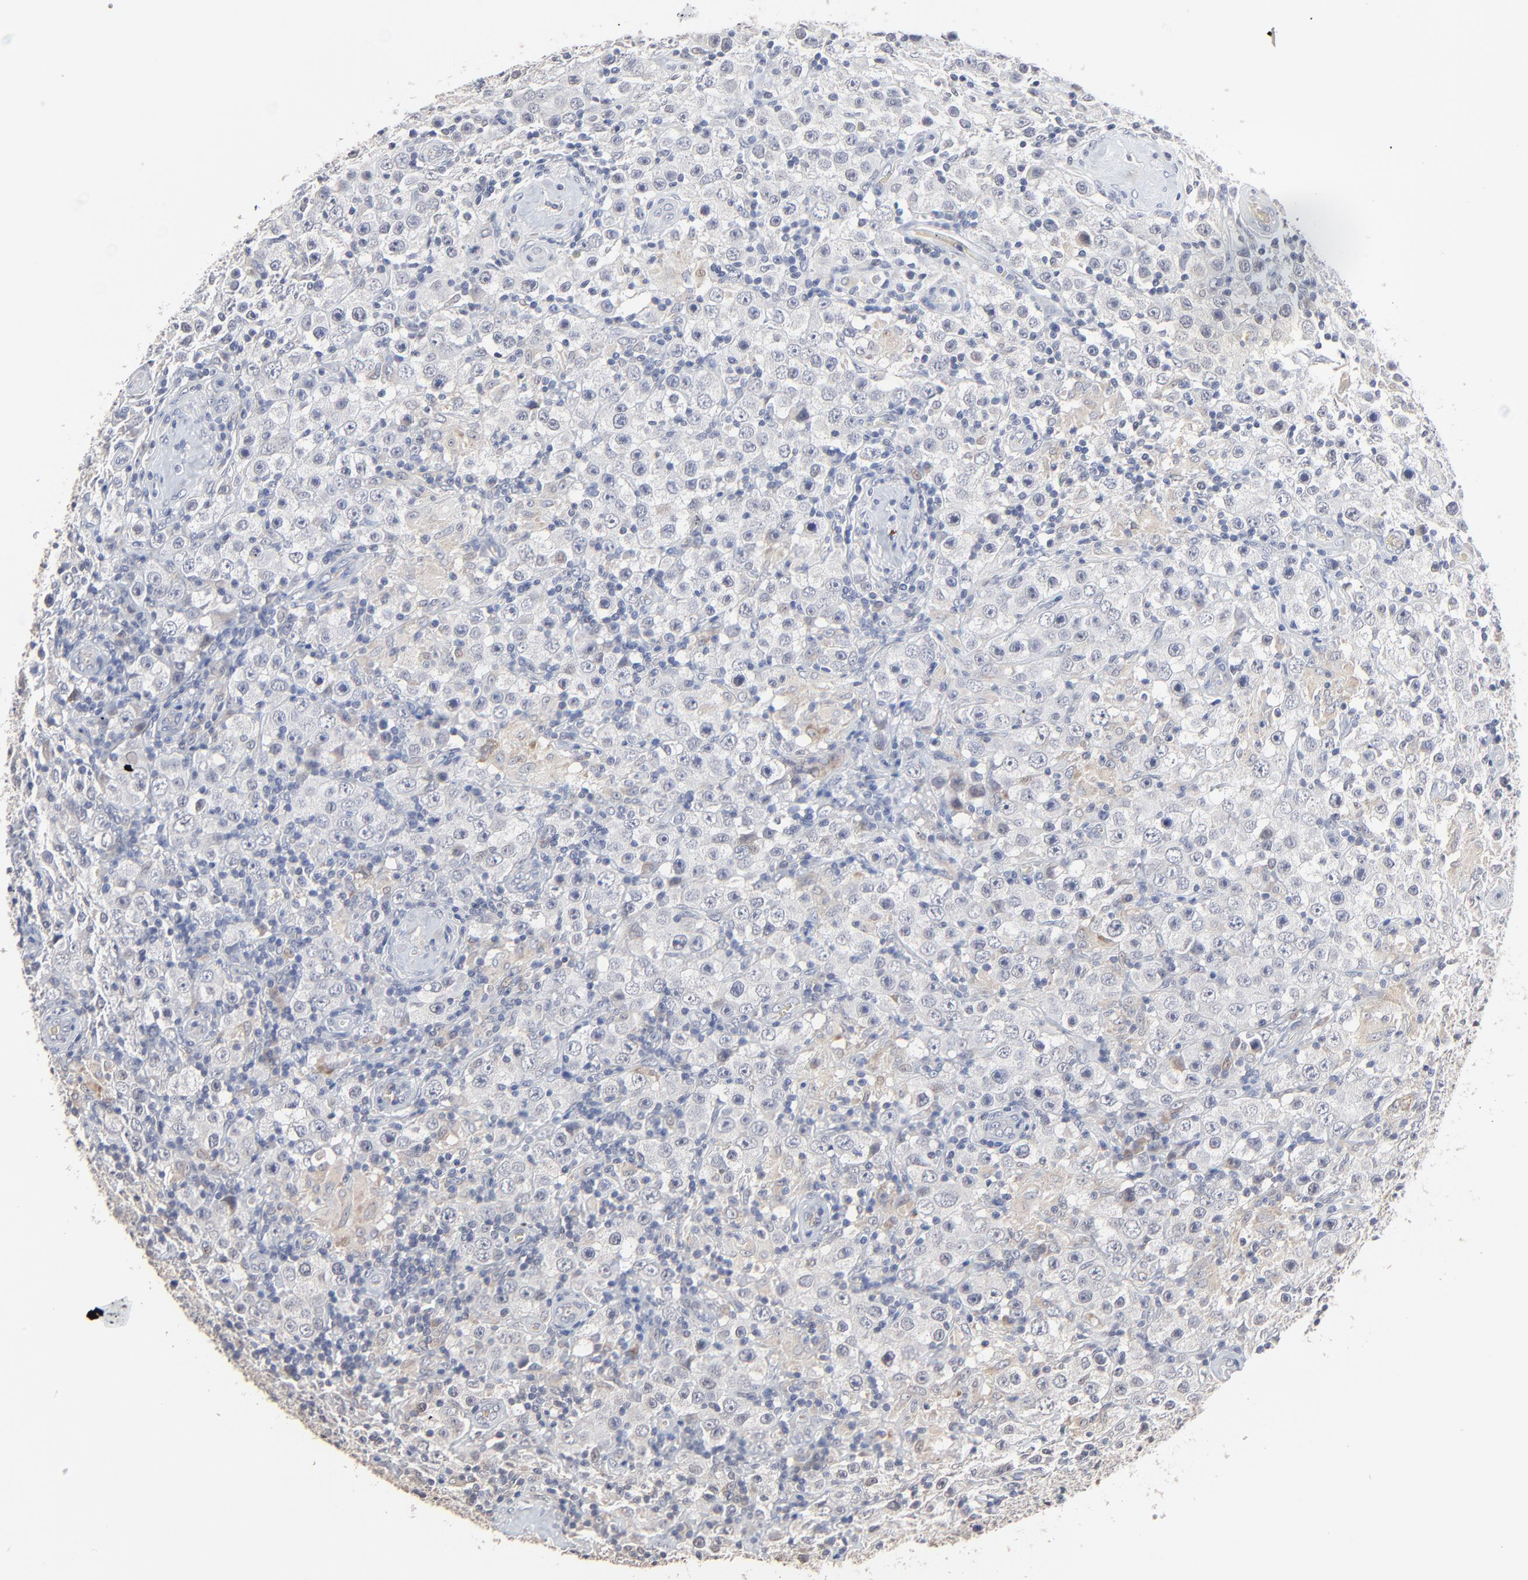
{"staining": {"intensity": "weak", "quantity": "<25%", "location": "cytoplasmic/membranous"}, "tissue": "testis cancer", "cell_type": "Tumor cells", "image_type": "cancer", "snomed": [{"axis": "morphology", "description": "Seminoma, NOS"}, {"axis": "topography", "description": "Testis"}], "caption": "An image of seminoma (testis) stained for a protein reveals no brown staining in tumor cells.", "gene": "FANCB", "patient": {"sex": "male", "age": 32}}